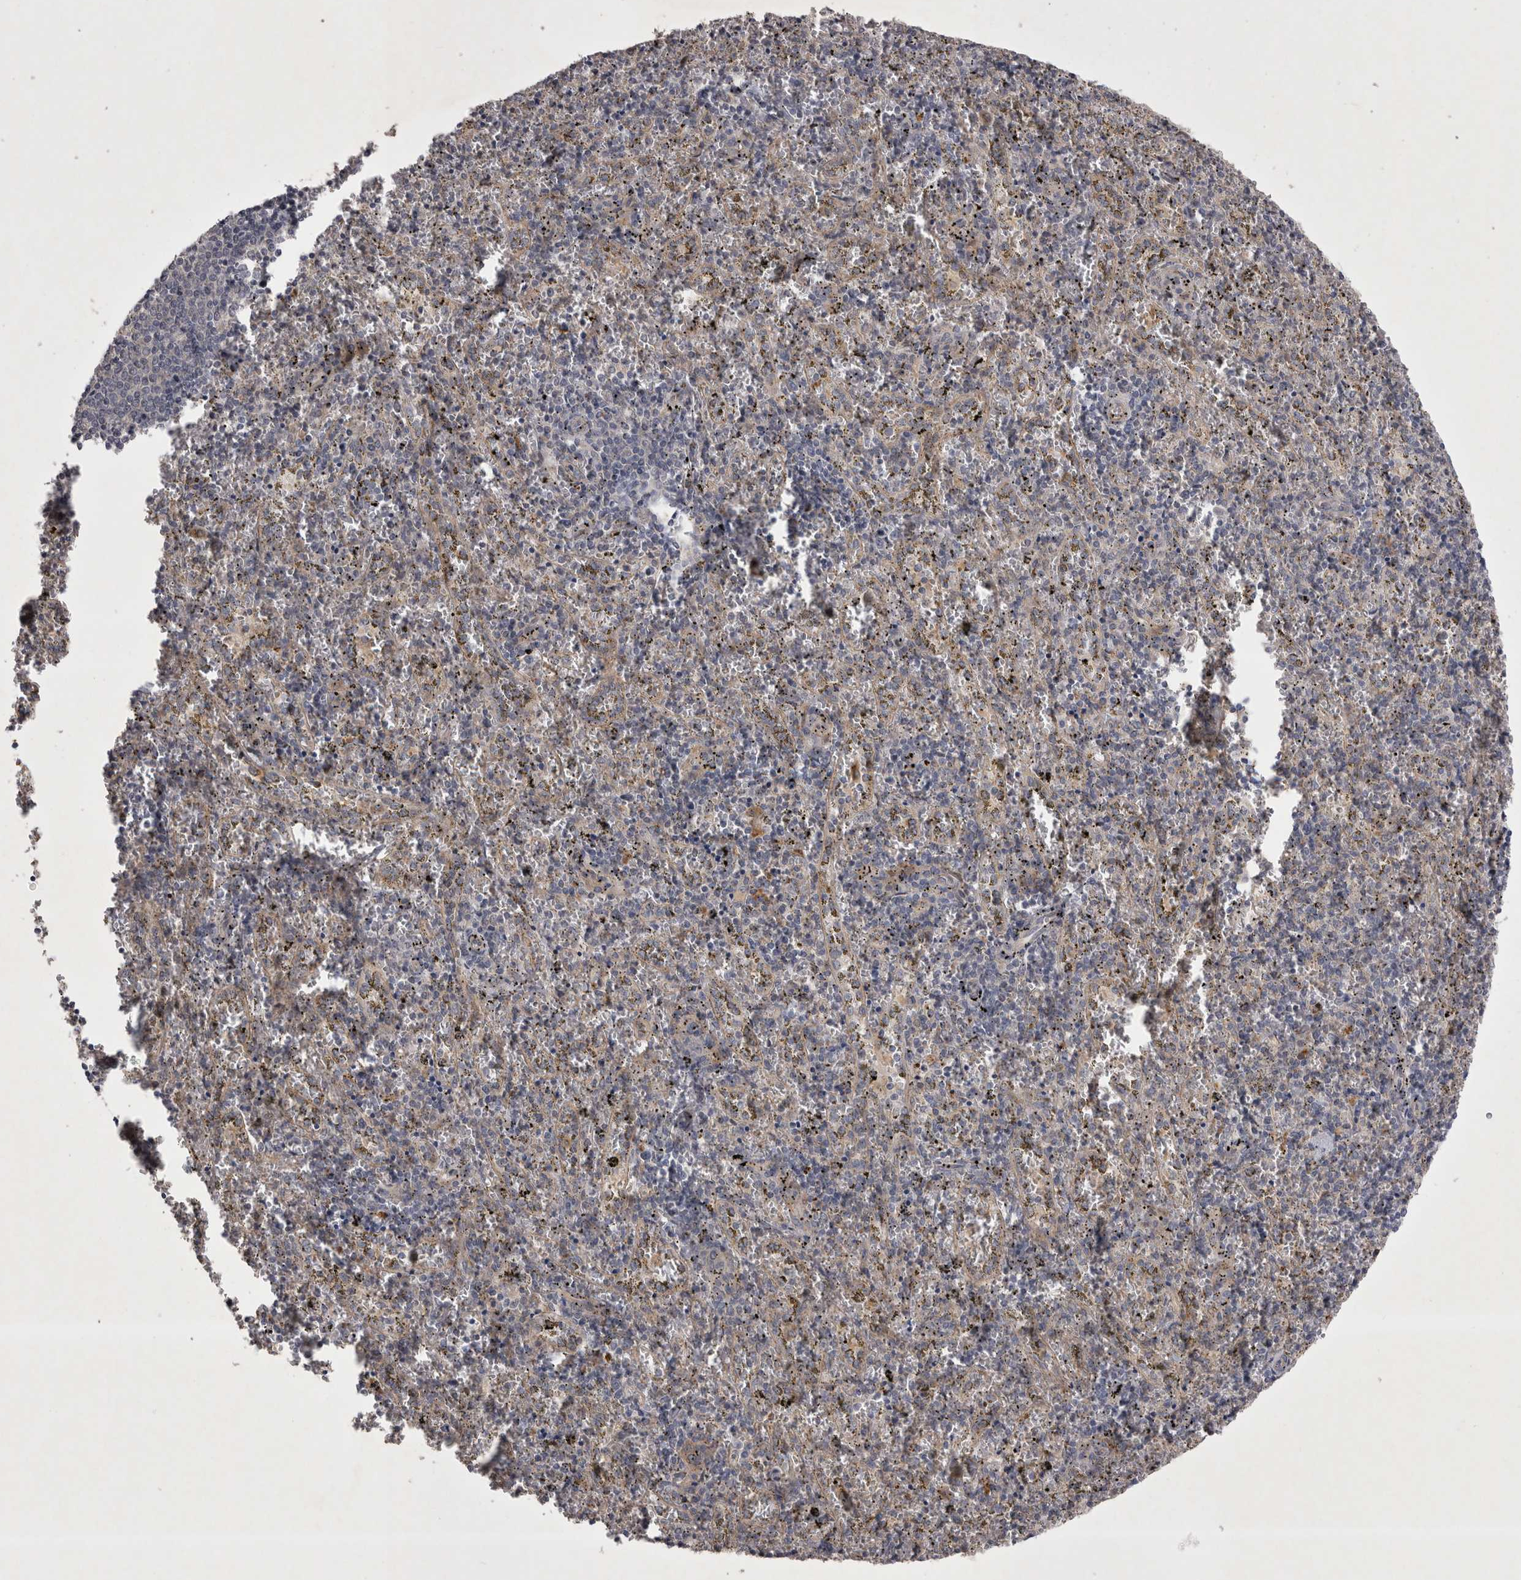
{"staining": {"intensity": "negative", "quantity": "none", "location": "none"}, "tissue": "spleen", "cell_type": "Cells in red pulp", "image_type": "normal", "snomed": [{"axis": "morphology", "description": "Normal tissue, NOS"}, {"axis": "topography", "description": "Spleen"}], "caption": "Protein analysis of normal spleen demonstrates no significant positivity in cells in red pulp.", "gene": "CTBS", "patient": {"sex": "male", "age": 11}}